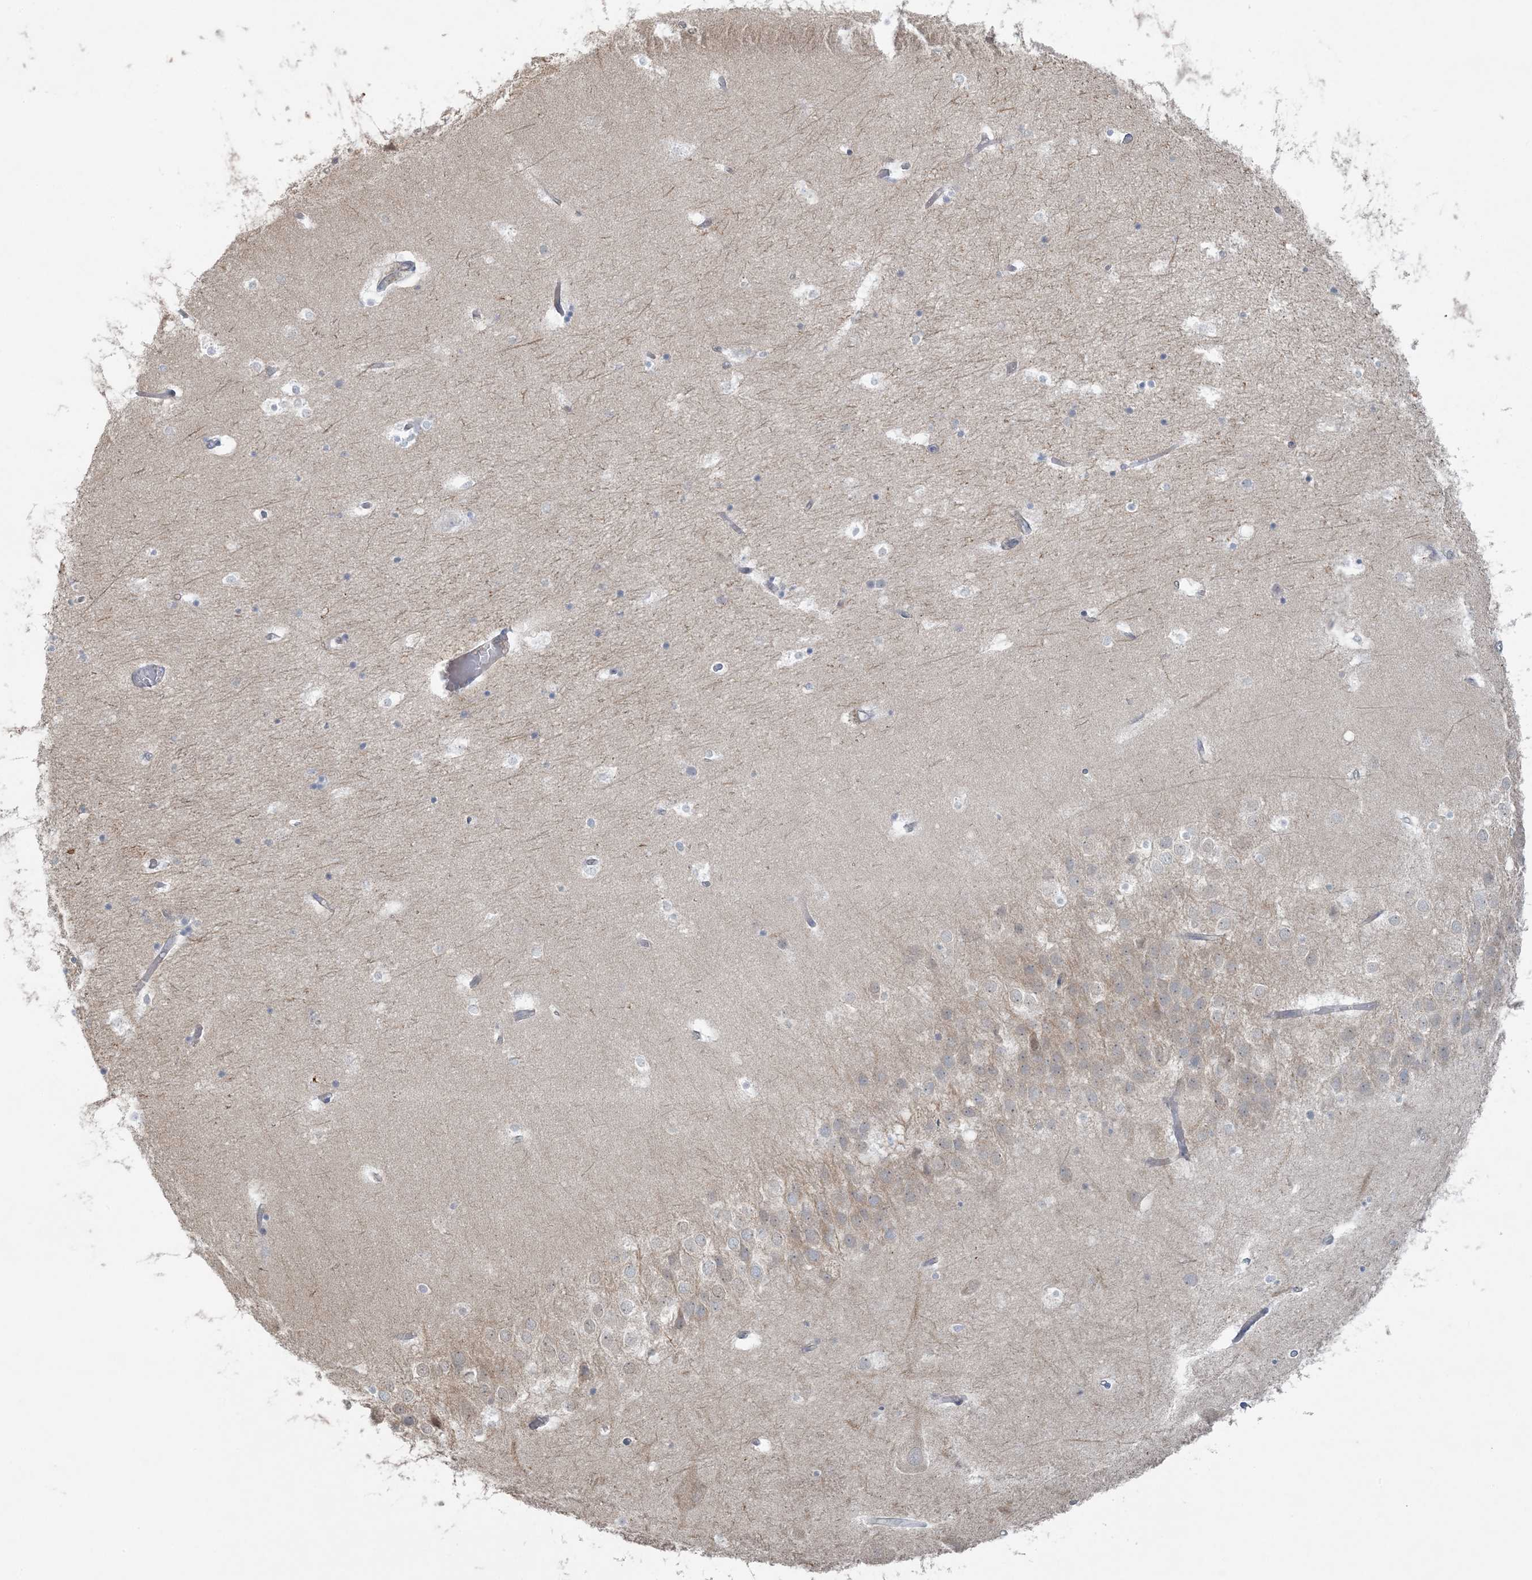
{"staining": {"intensity": "weak", "quantity": "<25%", "location": "cytoplasmic/membranous"}, "tissue": "hippocampus", "cell_type": "Glial cells", "image_type": "normal", "snomed": [{"axis": "morphology", "description": "Normal tissue, NOS"}, {"axis": "topography", "description": "Hippocampus"}], "caption": "Histopathology image shows no significant protein staining in glial cells of benign hippocampus. The staining is performed using DAB (3,3'-diaminobenzidine) brown chromogen with nuclei counter-stained in using hematoxylin.", "gene": "PIK3R4", "patient": {"sex": "female", "age": 52}}